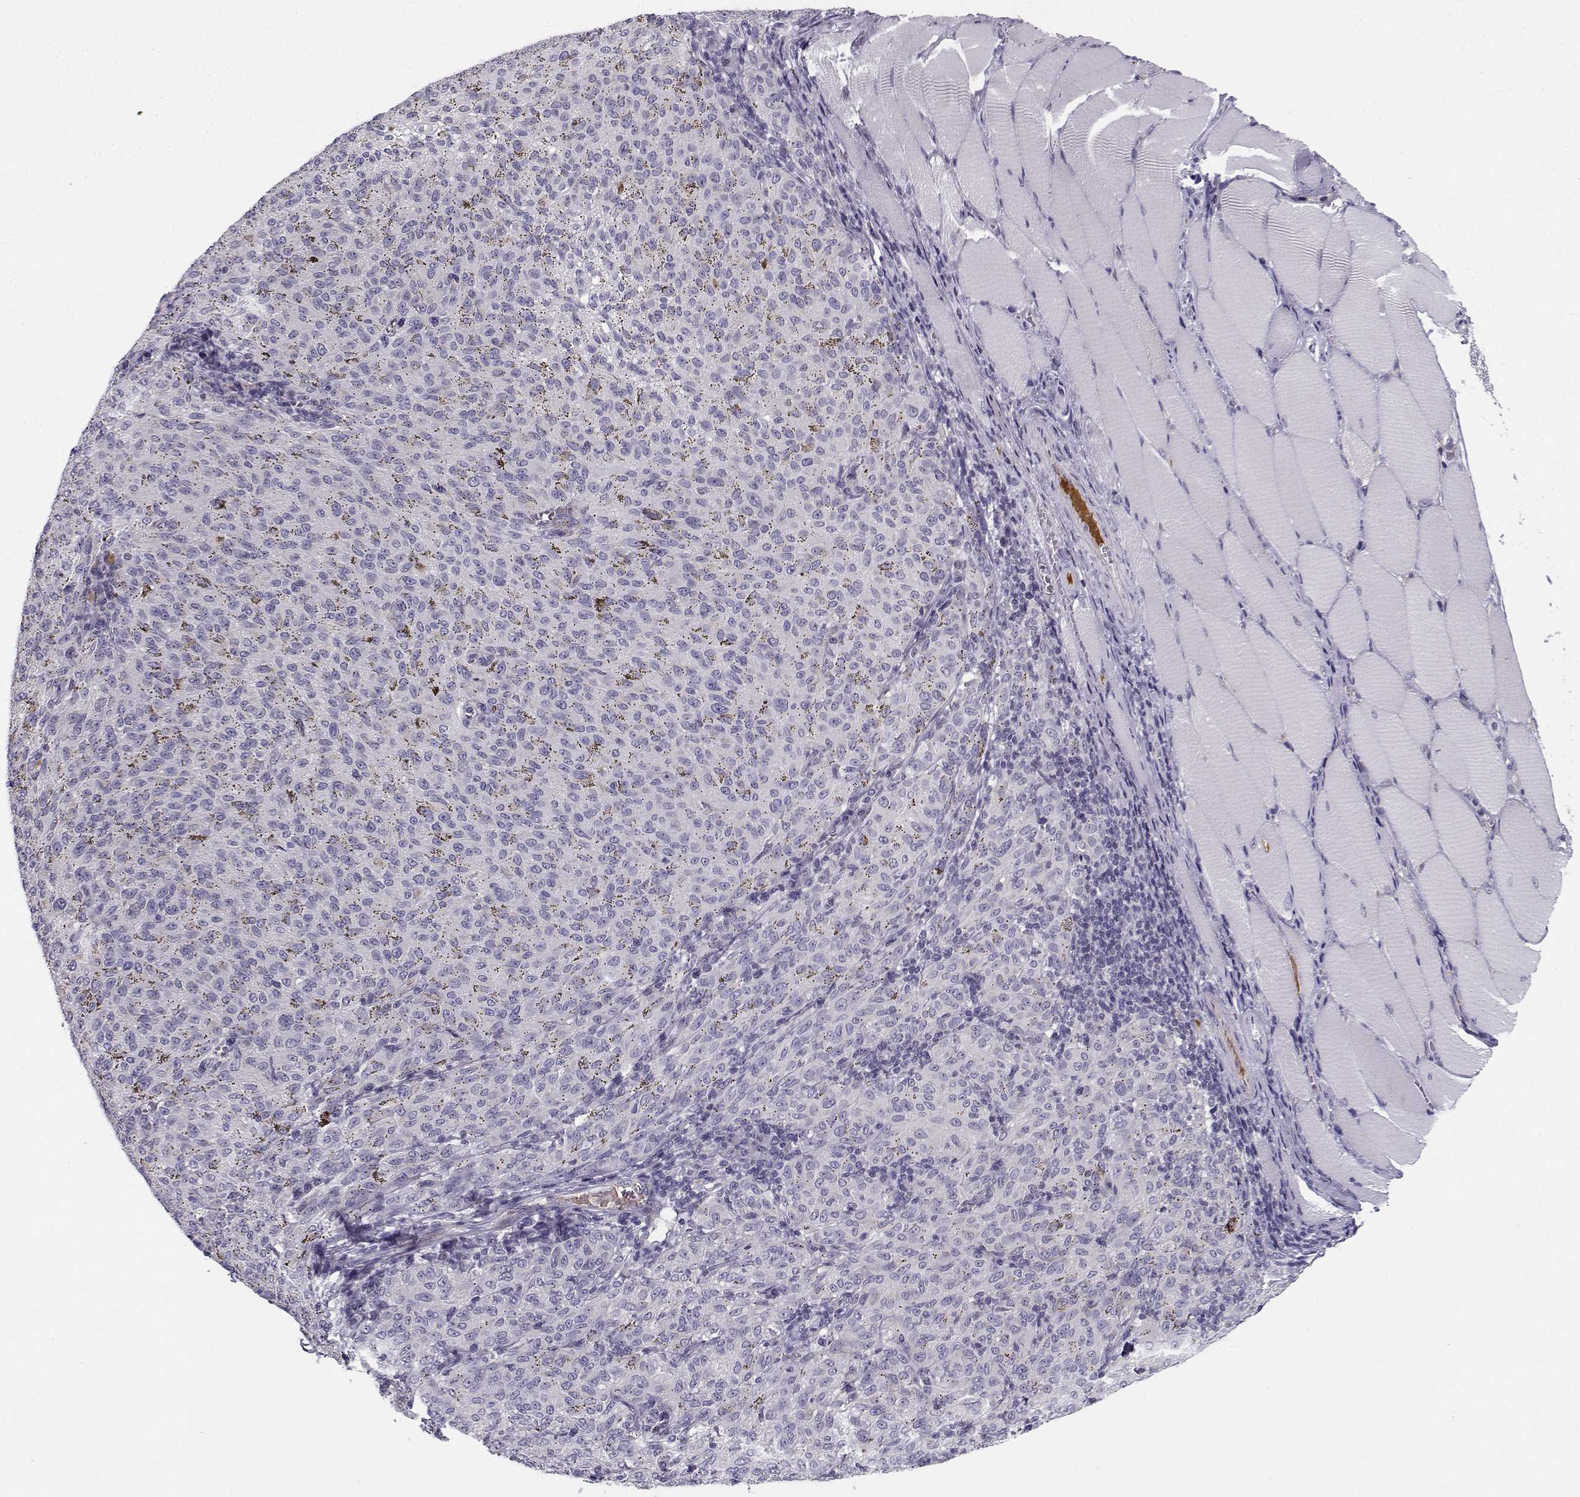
{"staining": {"intensity": "negative", "quantity": "none", "location": "none"}, "tissue": "melanoma", "cell_type": "Tumor cells", "image_type": "cancer", "snomed": [{"axis": "morphology", "description": "Malignant melanoma, NOS"}, {"axis": "topography", "description": "Skin"}], "caption": "Immunohistochemical staining of melanoma reveals no significant positivity in tumor cells.", "gene": "DDX25", "patient": {"sex": "female", "age": 72}}